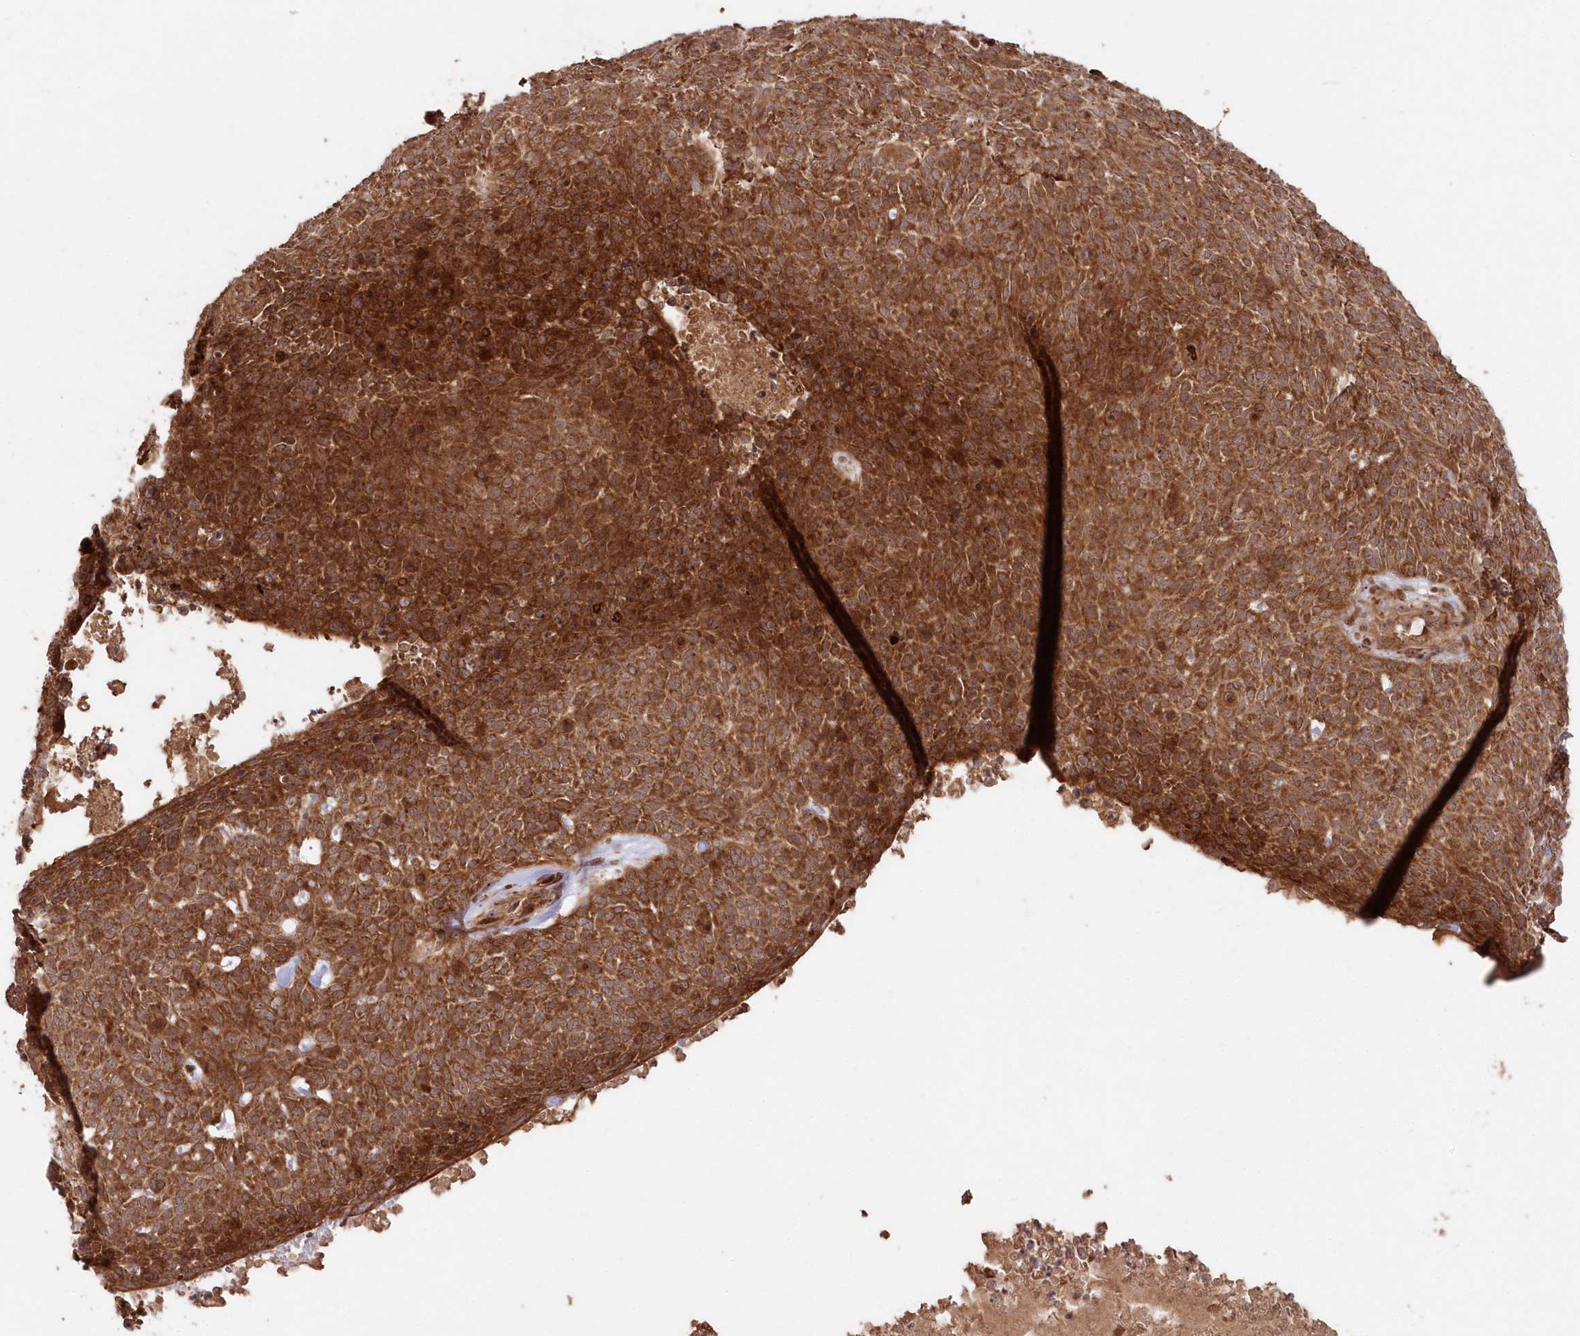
{"staining": {"intensity": "strong", "quantity": ">75%", "location": "cytoplasmic/membranous"}, "tissue": "skin cancer", "cell_type": "Tumor cells", "image_type": "cancer", "snomed": [{"axis": "morphology", "description": "Squamous cell carcinoma, NOS"}, {"axis": "topography", "description": "Skin"}], "caption": "Protein staining exhibits strong cytoplasmic/membranous staining in approximately >75% of tumor cells in skin squamous cell carcinoma.", "gene": "SERINC1", "patient": {"sex": "female", "age": 90}}